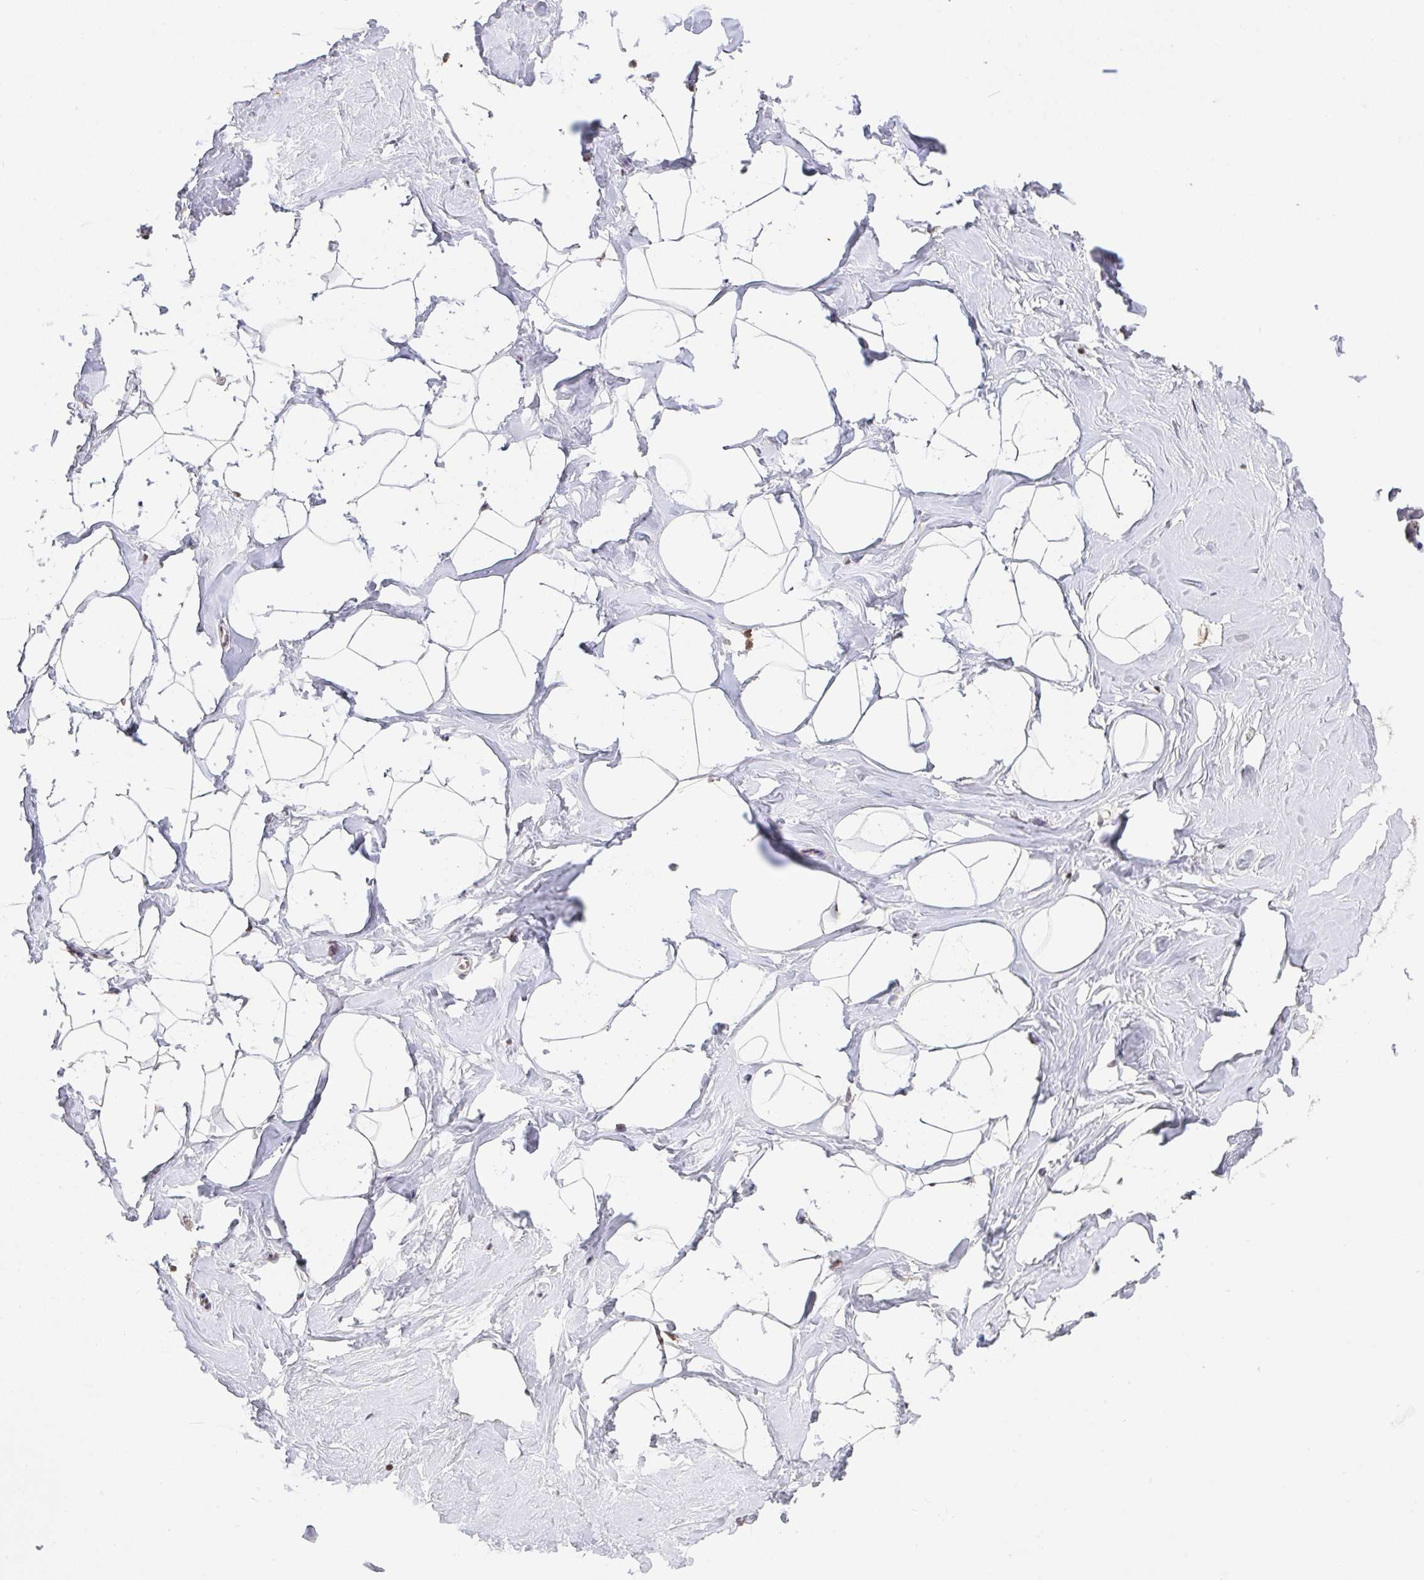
{"staining": {"intensity": "negative", "quantity": "none", "location": "none"}, "tissue": "breast", "cell_type": "Adipocytes", "image_type": "normal", "snomed": [{"axis": "morphology", "description": "Normal tissue, NOS"}, {"axis": "topography", "description": "Breast"}], "caption": "DAB (3,3'-diaminobenzidine) immunohistochemical staining of benign human breast displays no significant positivity in adipocytes.", "gene": "DKC1", "patient": {"sex": "female", "age": 32}}